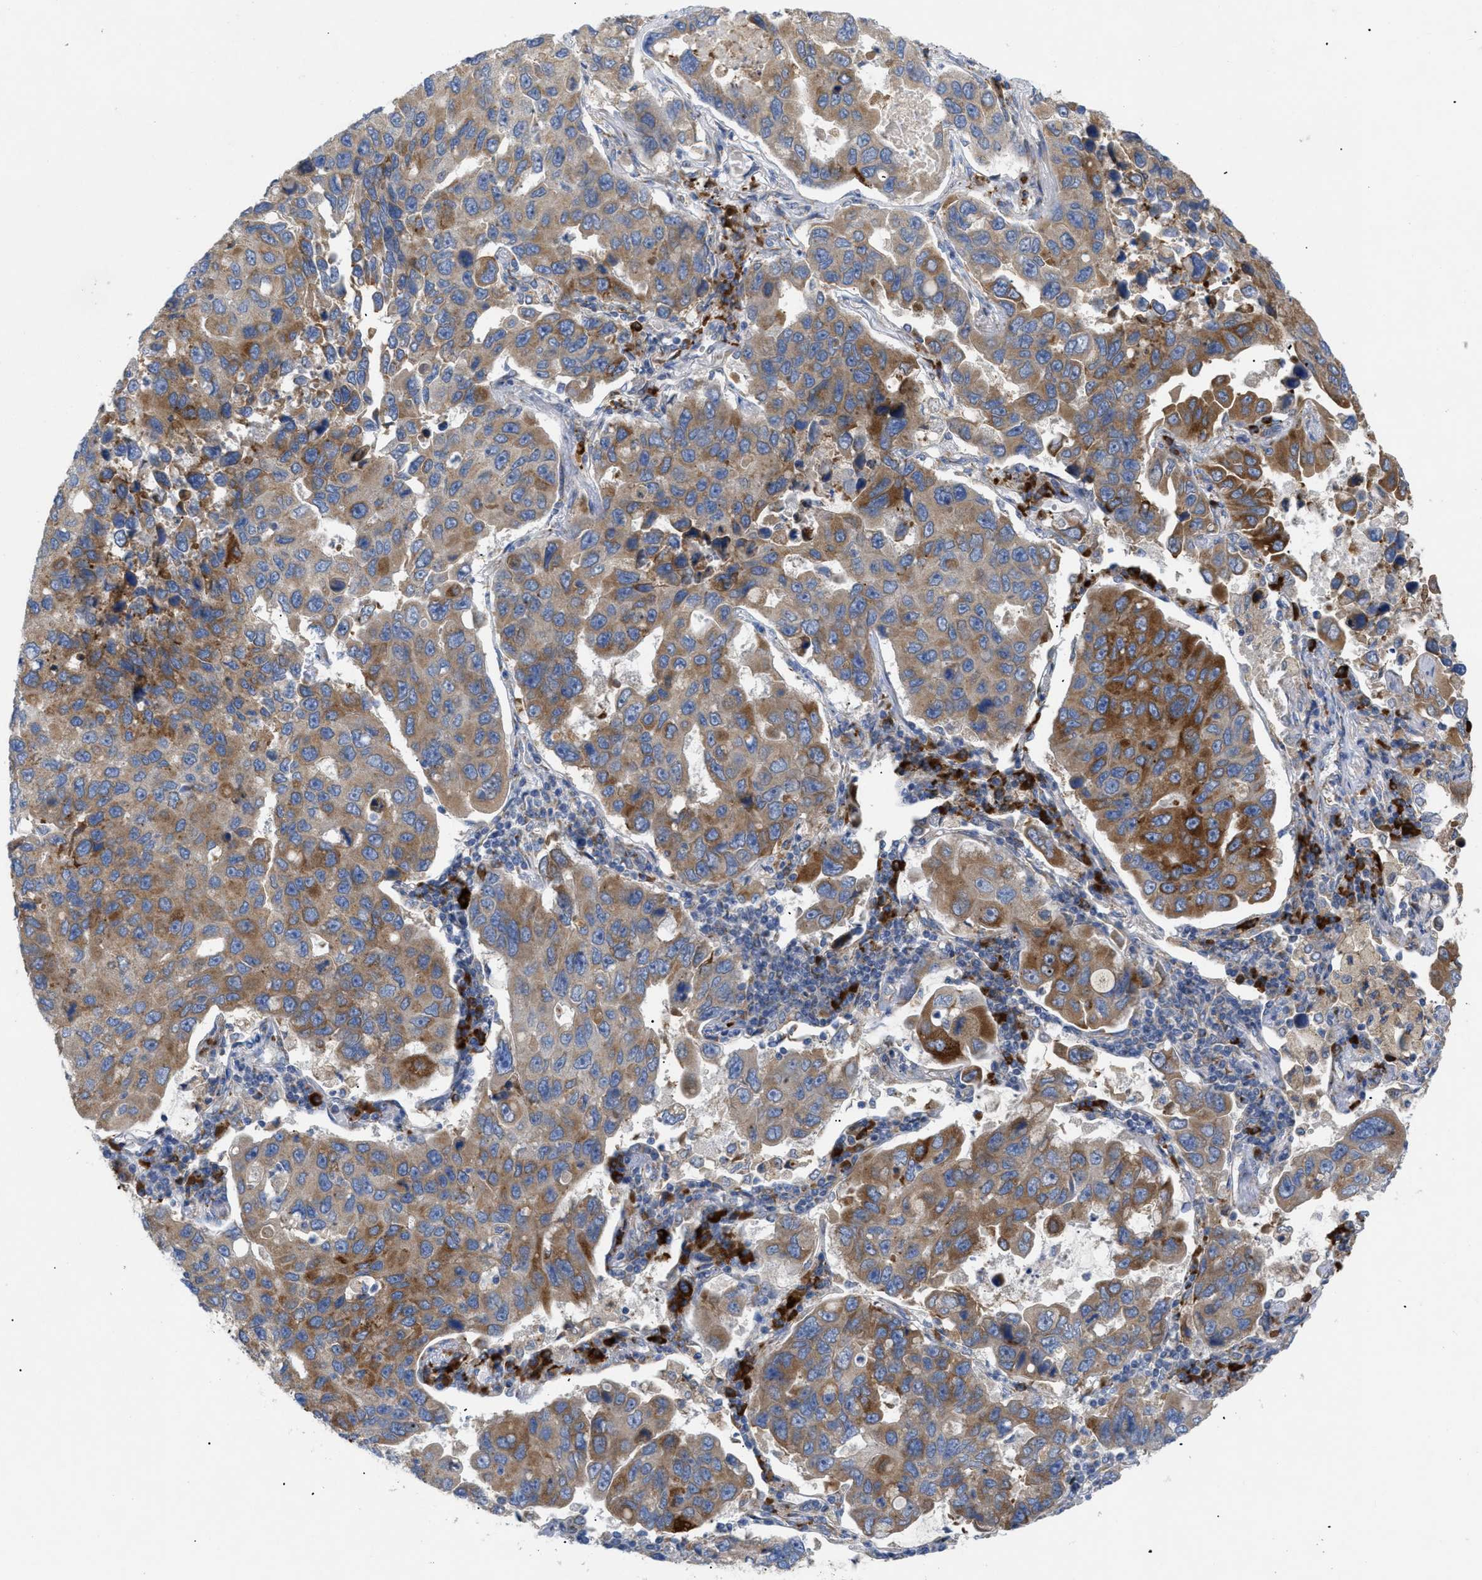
{"staining": {"intensity": "moderate", "quantity": ">75%", "location": "cytoplasmic/membranous"}, "tissue": "lung cancer", "cell_type": "Tumor cells", "image_type": "cancer", "snomed": [{"axis": "morphology", "description": "Adenocarcinoma, NOS"}, {"axis": "topography", "description": "Lung"}], "caption": "Protein staining of lung cancer (adenocarcinoma) tissue displays moderate cytoplasmic/membranous positivity in about >75% of tumor cells. (Brightfield microscopy of DAB IHC at high magnification).", "gene": "SLC50A1", "patient": {"sex": "male", "age": 64}}